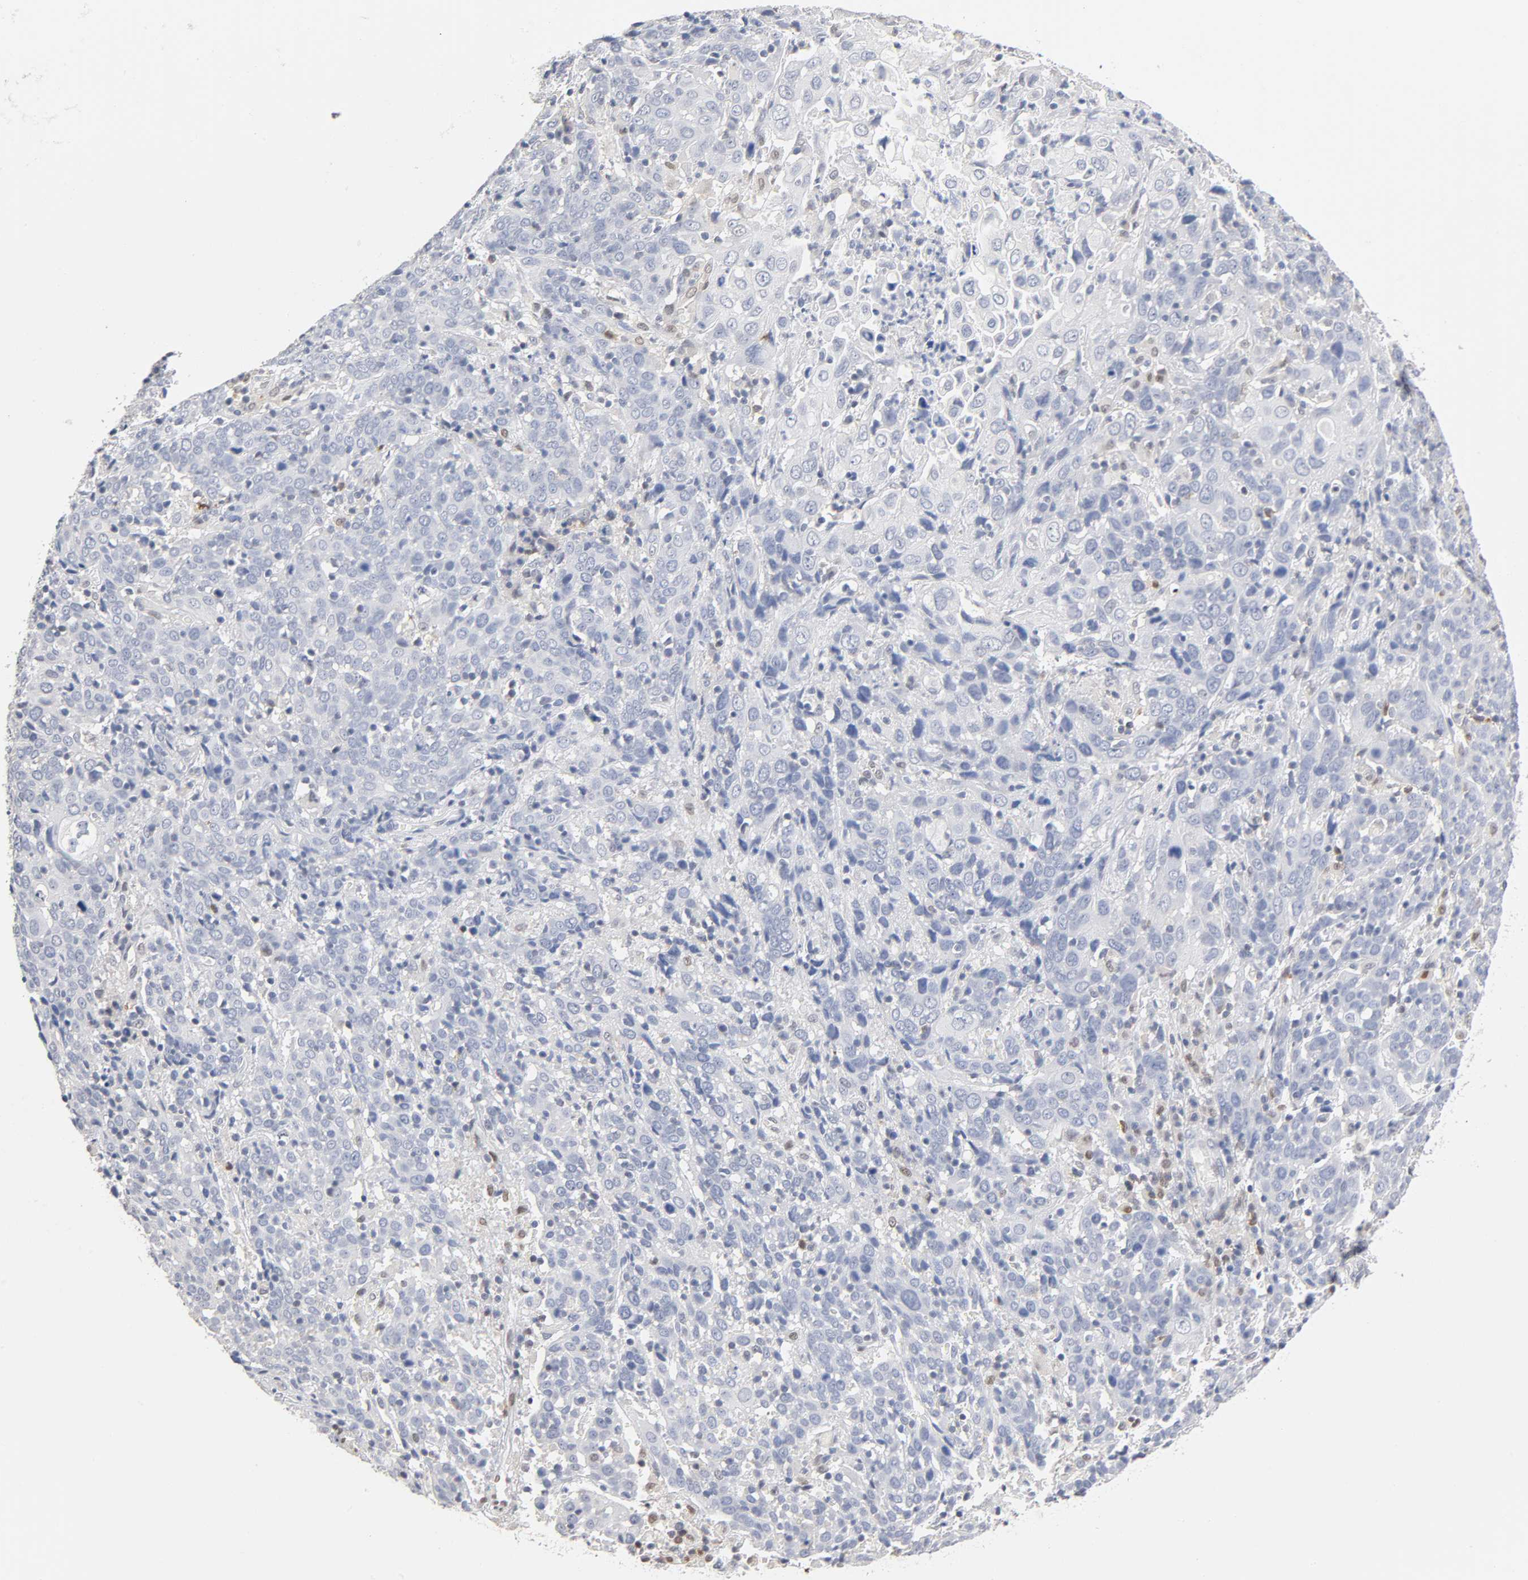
{"staining": {"intensity": "negative", "quantity": "none", "location": "none"}, "tissue": "cervical cancer", "cell_type": "Tumor cells", "image_type": "cancer", "snomed": [{"axis": "morphology", "description": "Normal tissue, NOS"}, {"axis": "morphology", "description": "Squamous cell carcinoma, NOS"}, {"axis": "topography", "description": "Cervix"}], "caption": "High power microscopy histopathology image of an IHC photomicrograph of cervical cancer, revealing no significant positivity in tumor cells.", "gene": "NFATC1", "patient": {"sex": "female", "age": 67}}